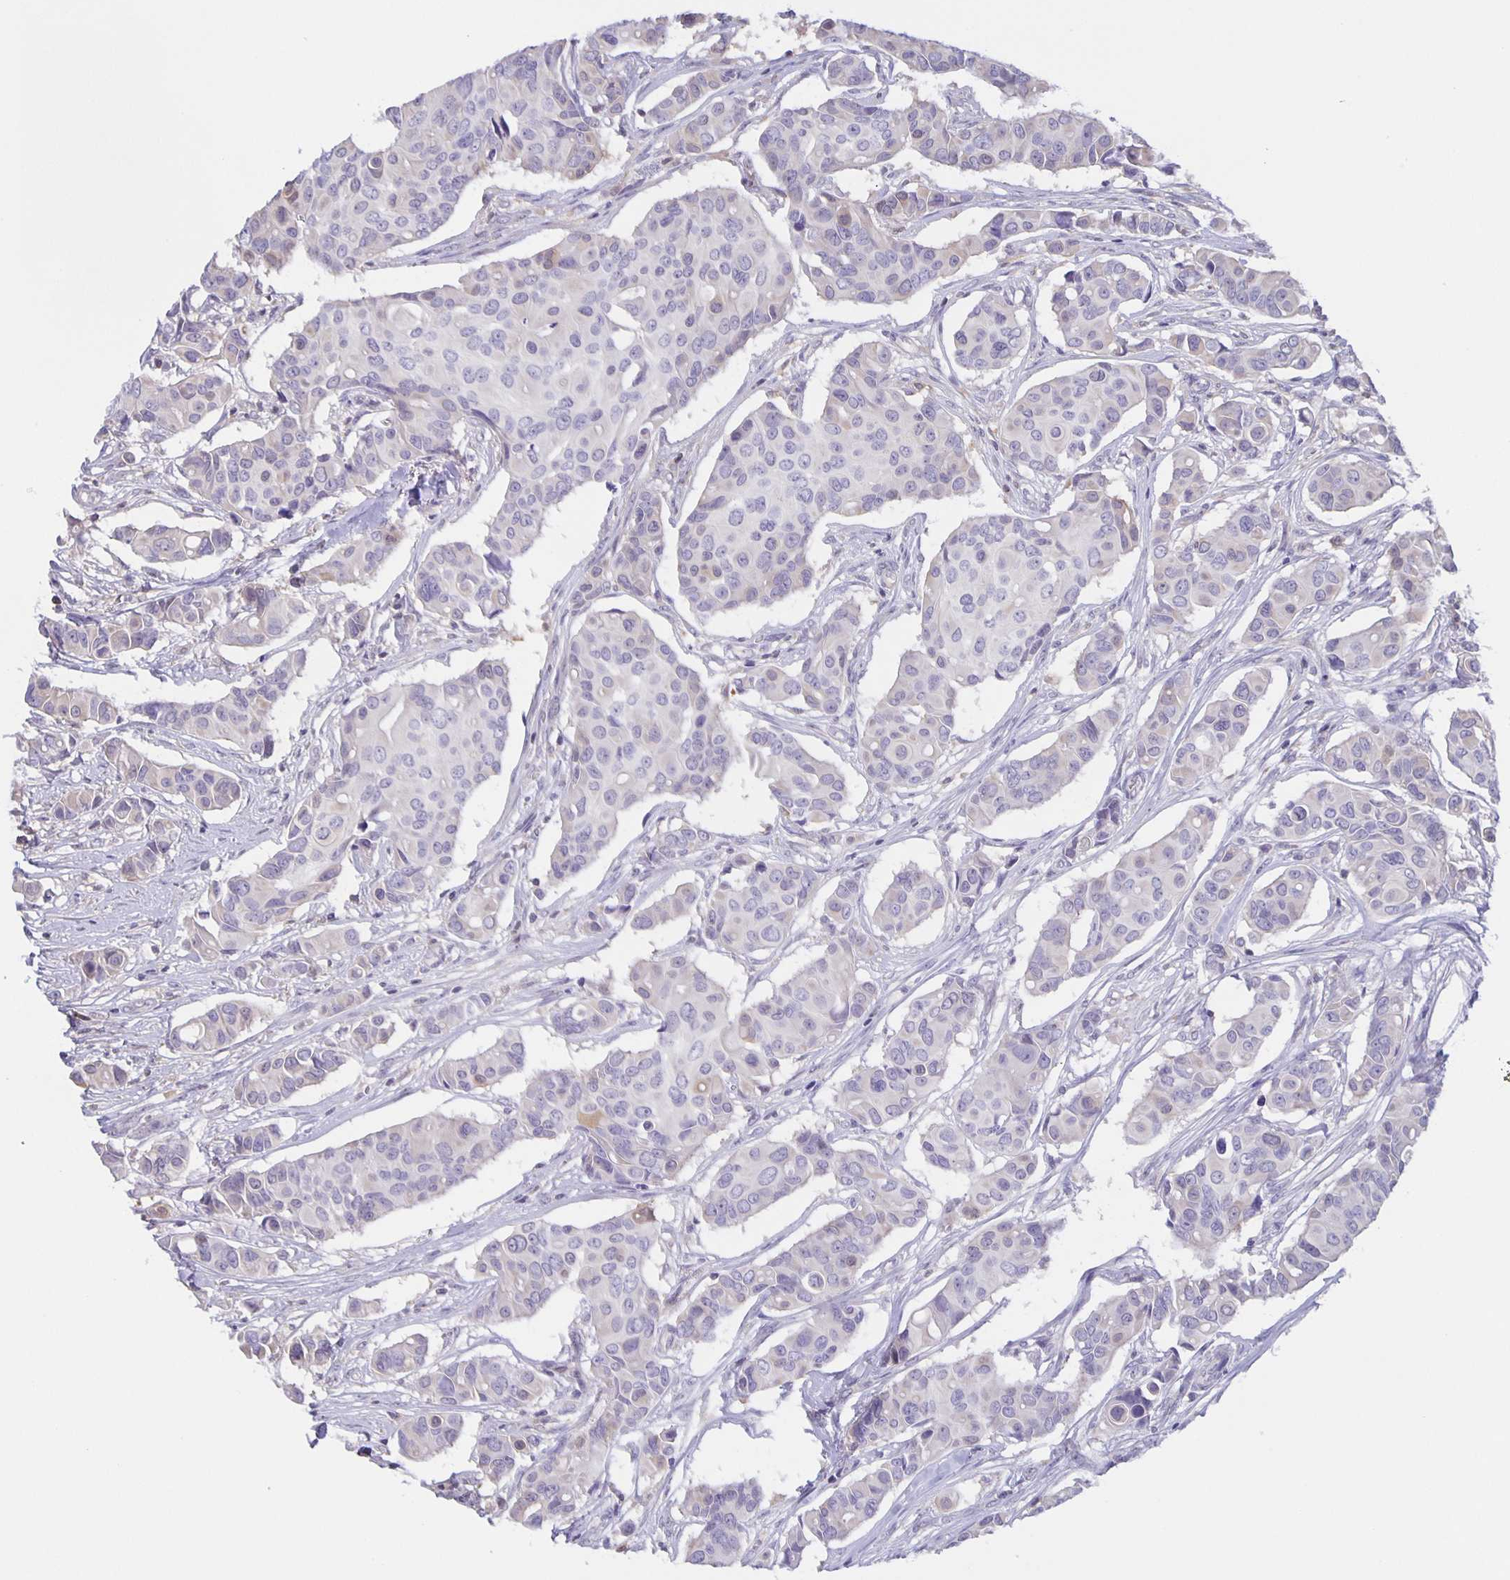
{"staining": {"intensity": "negative", "quantity": "none", "location": "none"}, "tissue": "breast cancer", "cell_type": "Tumor cells", "image_type": "cancer", "snomed": [{"axis": "morphology", "description": "Normal tissue, NOS"}, {"axis": "morphology", "description": "Duct carcinoma"}, {"axis": "topography", "description": "Skin"}, {"axis": "topography", "description": "Breast"}], "caption": "The image shows no significant staining in tumor cells of breast invasive ductal carcinoma.", "gene": "MARCHF6", "patient": {"sex": "female", "age": 54}}